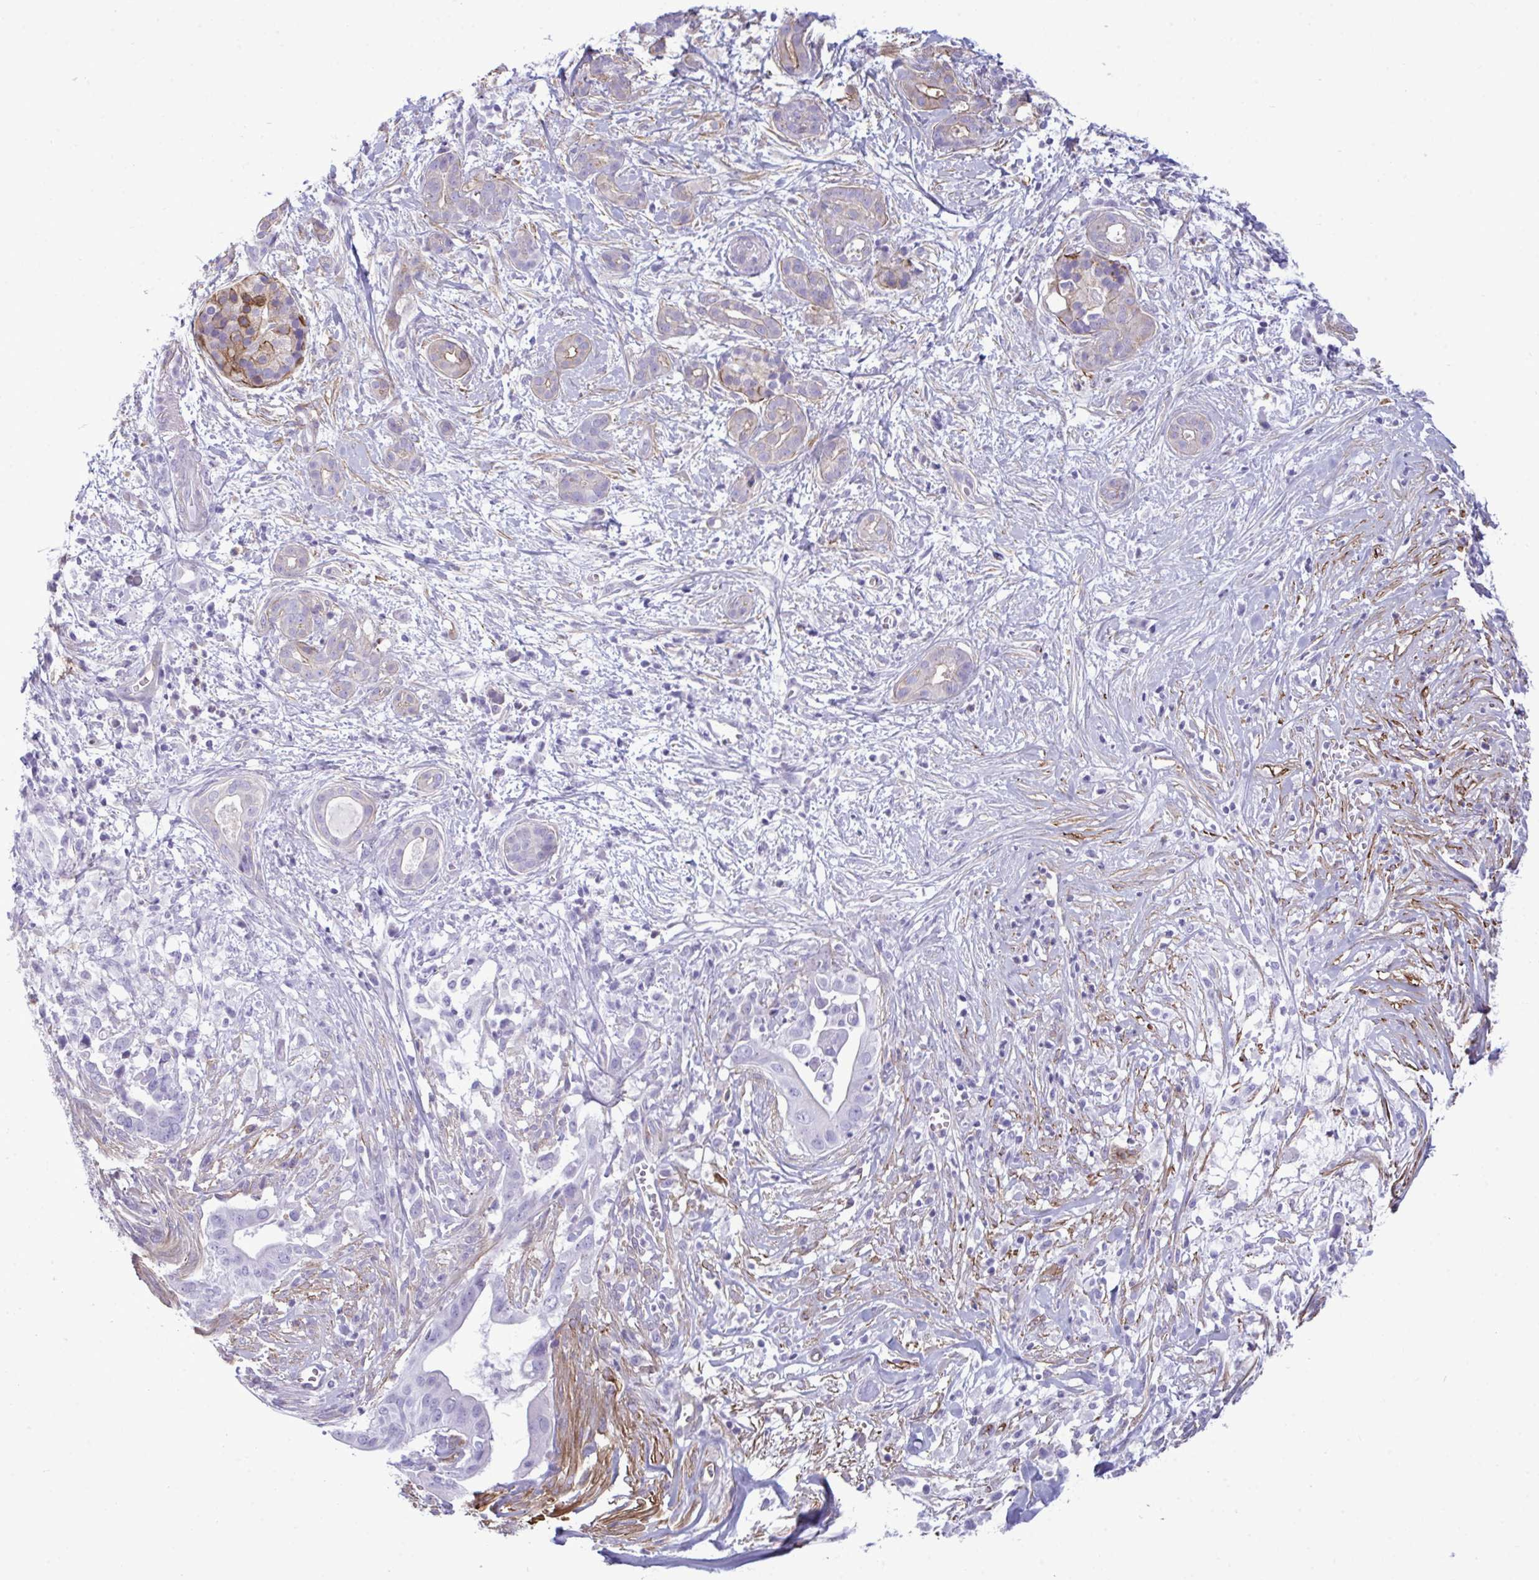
{"staining": {"intensity": "negative", "quantity": "none", "location": "none"}, "tissue": "pancreatic cancer", "cell_type": "Tumor cells", "image_type": "cancer", "snomed": [{"axis": "morphology", "description": "Adenocarcinoma, NOS"}, {"axis": "topography", "description": "Pancreas"}], "caption": "High magnification brightfield microscopy of pancreatic cancer (adenocarcinoma) stained with DAB (brown) and counterstained with hematoxylin (blue): tumor cells show no significant staining. Brightfield microscopy of immunohistochemistry stained with DAB (3,3'-diaminobenzidine) (brown) and hematoxylin (blue), captured at high magnification.", "gene": "MYH10", "patient": {"sex": "male", "age": 61}}